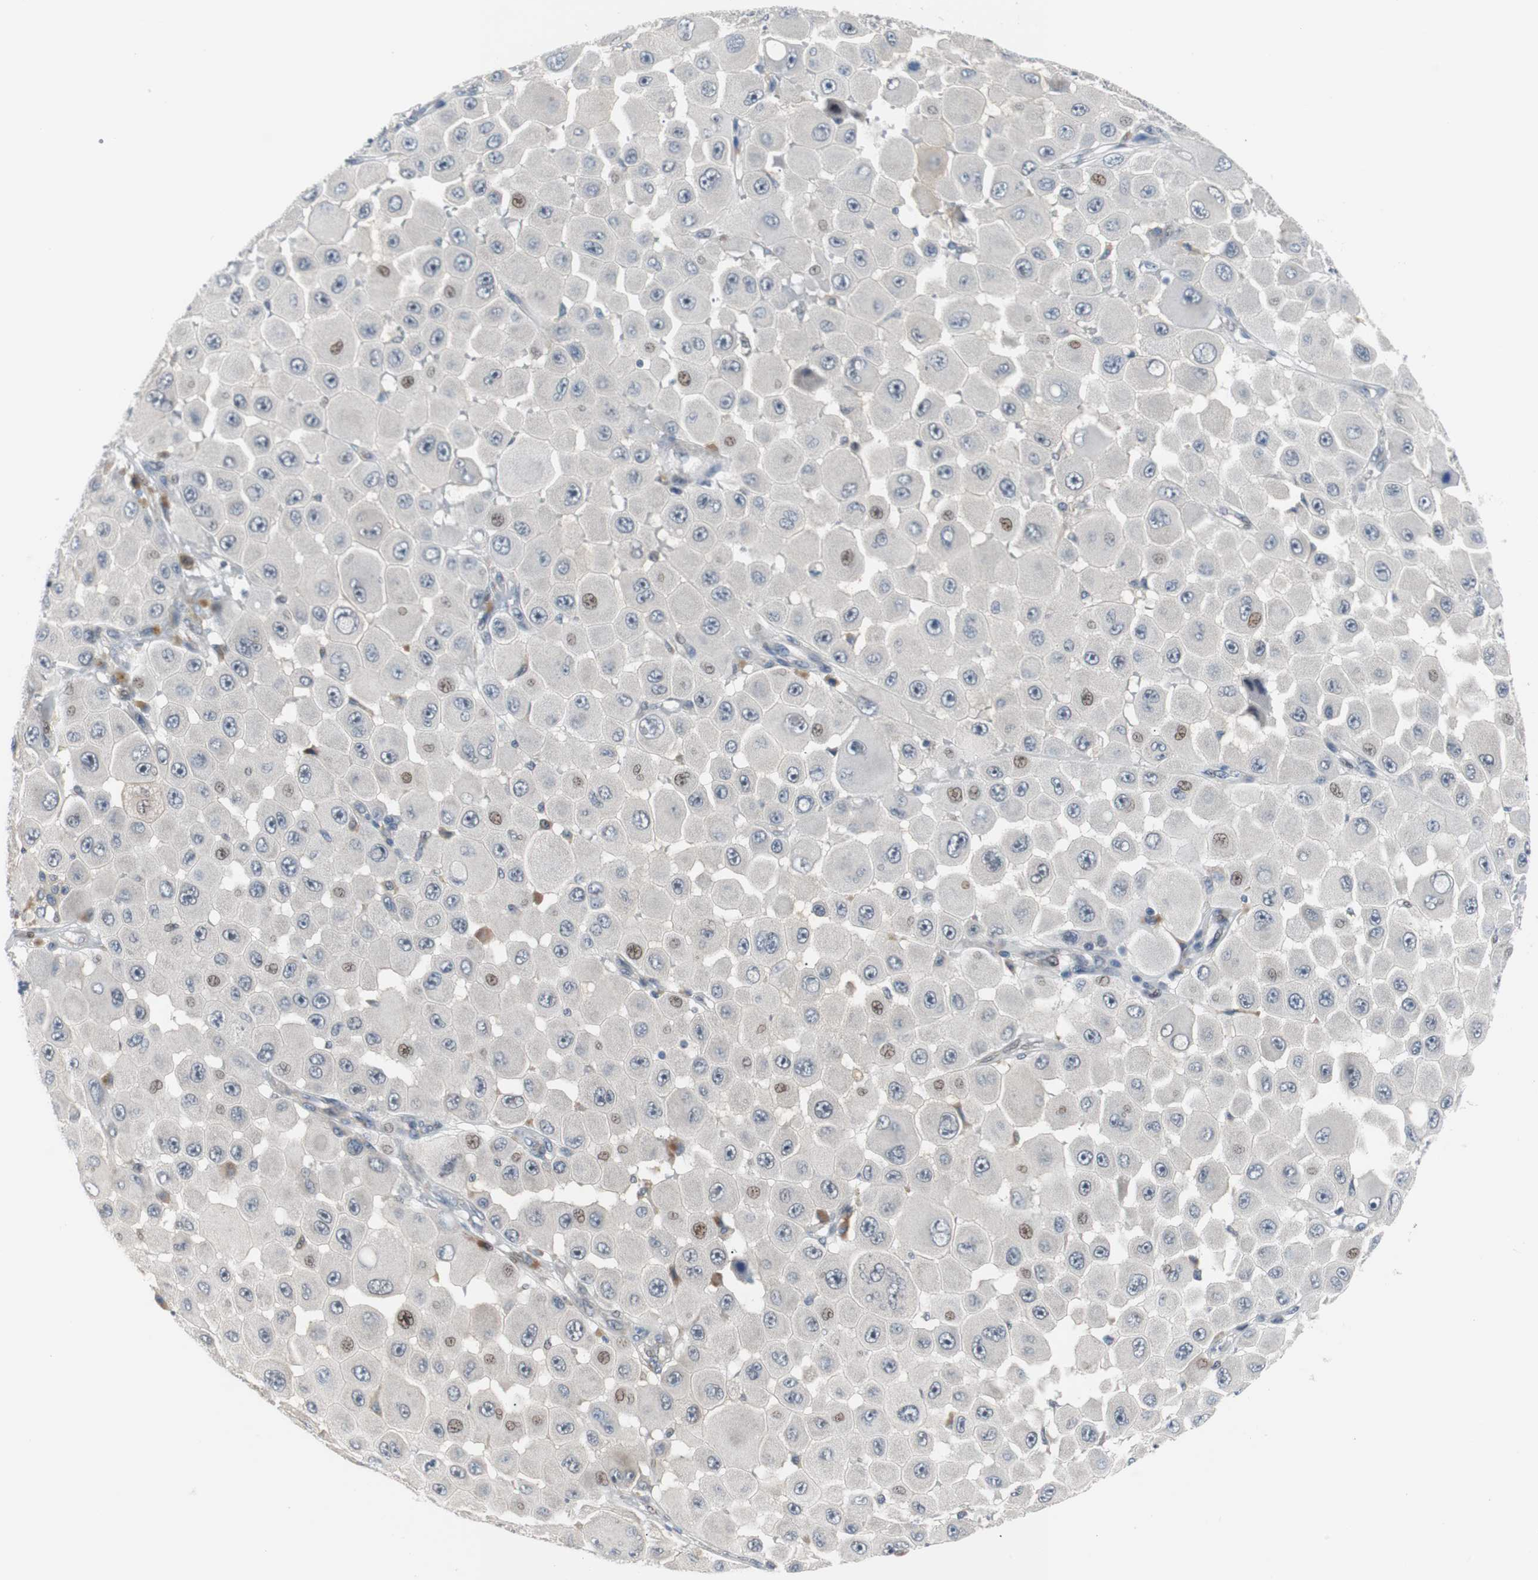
{"staining": {"intensity": "weak", "quantity": "<25%", "location": "nuclear"}, "tissue": "melanoma", "cell_type": "Tumor cells", "image_type": "cancer", "snomed": [{"axis": "morphology", "description": "Malignant melanoma, NOS"}, {"axis": "topography", "description": "Skin"}], "caption": "The IHC histopathology image has no significant positivity in tumor cells of melanoma tissue.", "gene": "MAP2K4", "patient": {"sex": "female", "age": 81}}